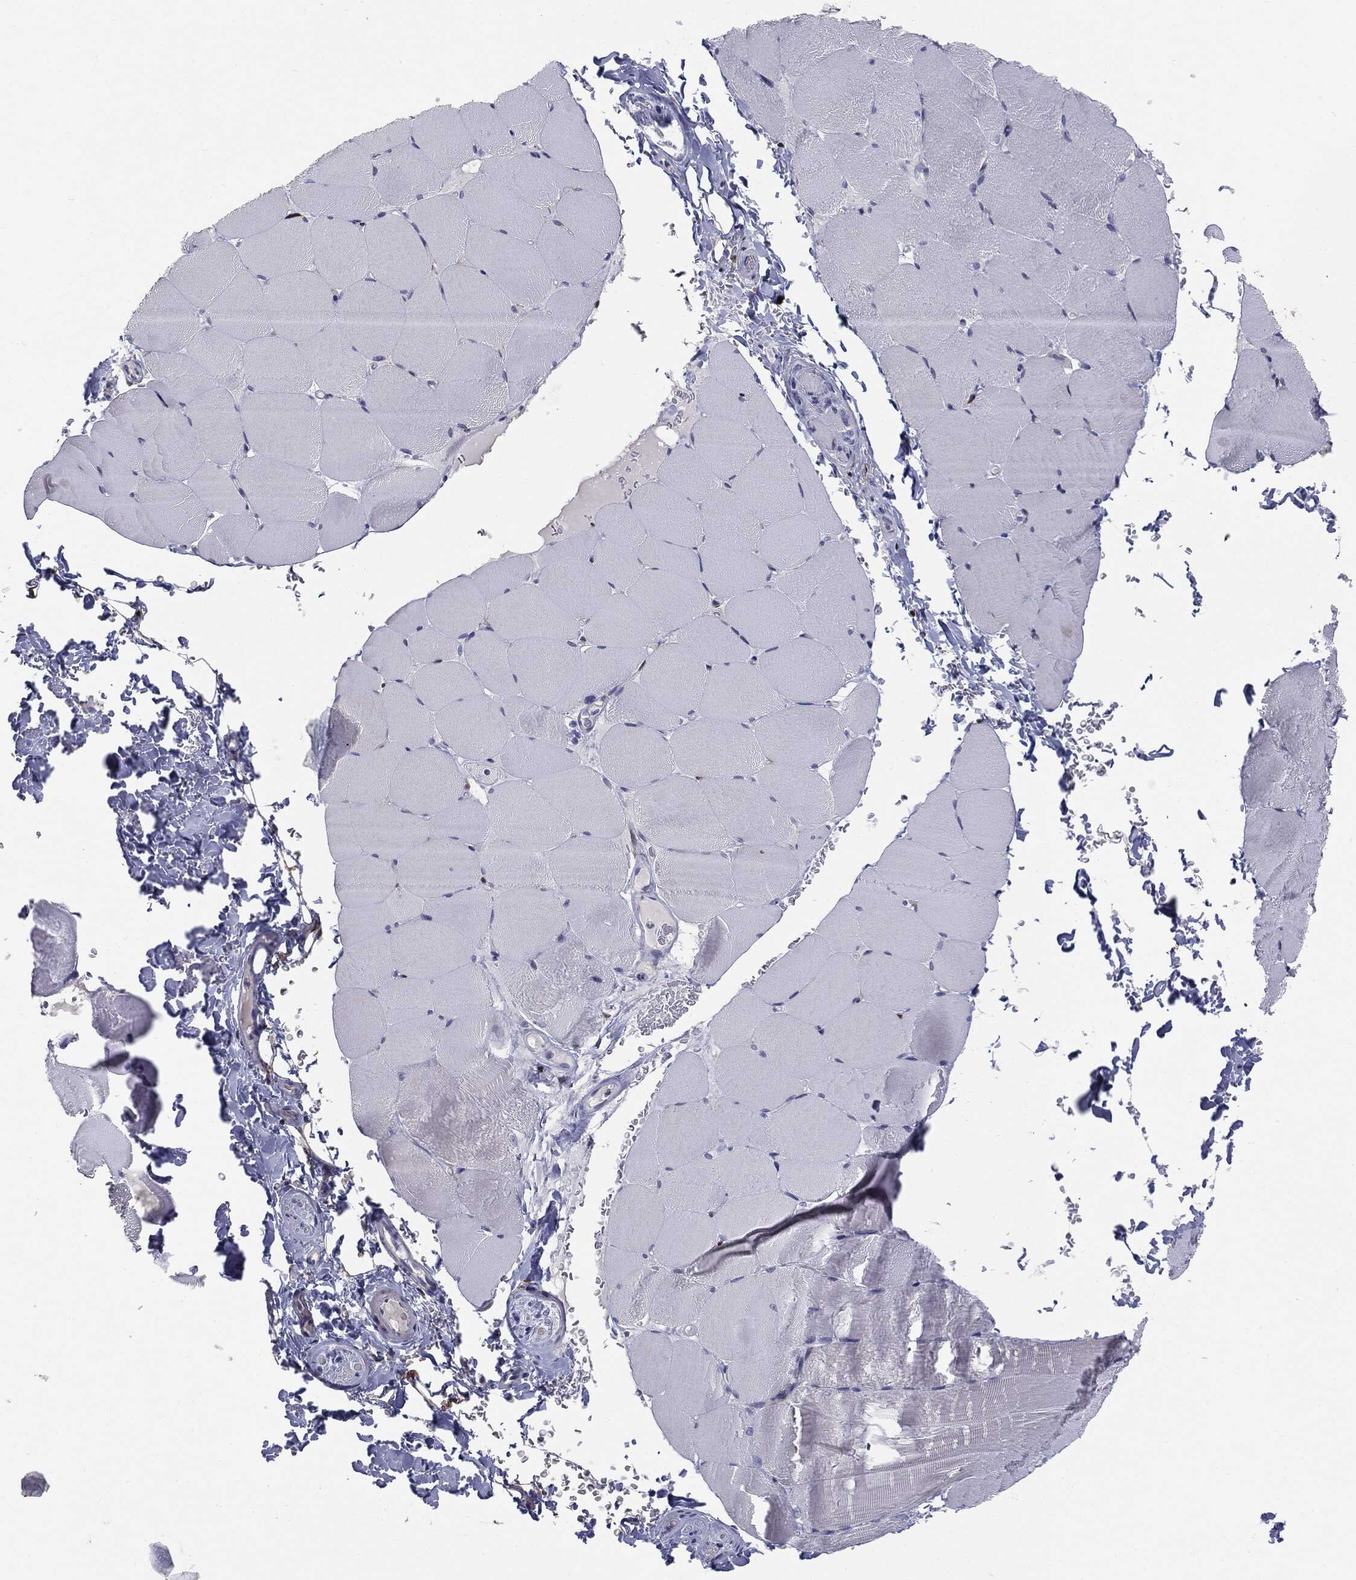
{"staining": {"intensity": "negative", "quantity": "none", "location": "none"}, "tissue": "skeletal muscle", "cell_type": "Myocytes", "image_type": "normal", "snomed": [{"axis": "morphology", "description": "Normal tissue, NOS"}, {"axis": "topography", "description": "Skeletal muscle"}], "caption": "Myocytes show no significant positivity in benign skeletal muscle.", "gene": "KRT5", "patient": {"sex": "female", "age": 37}}